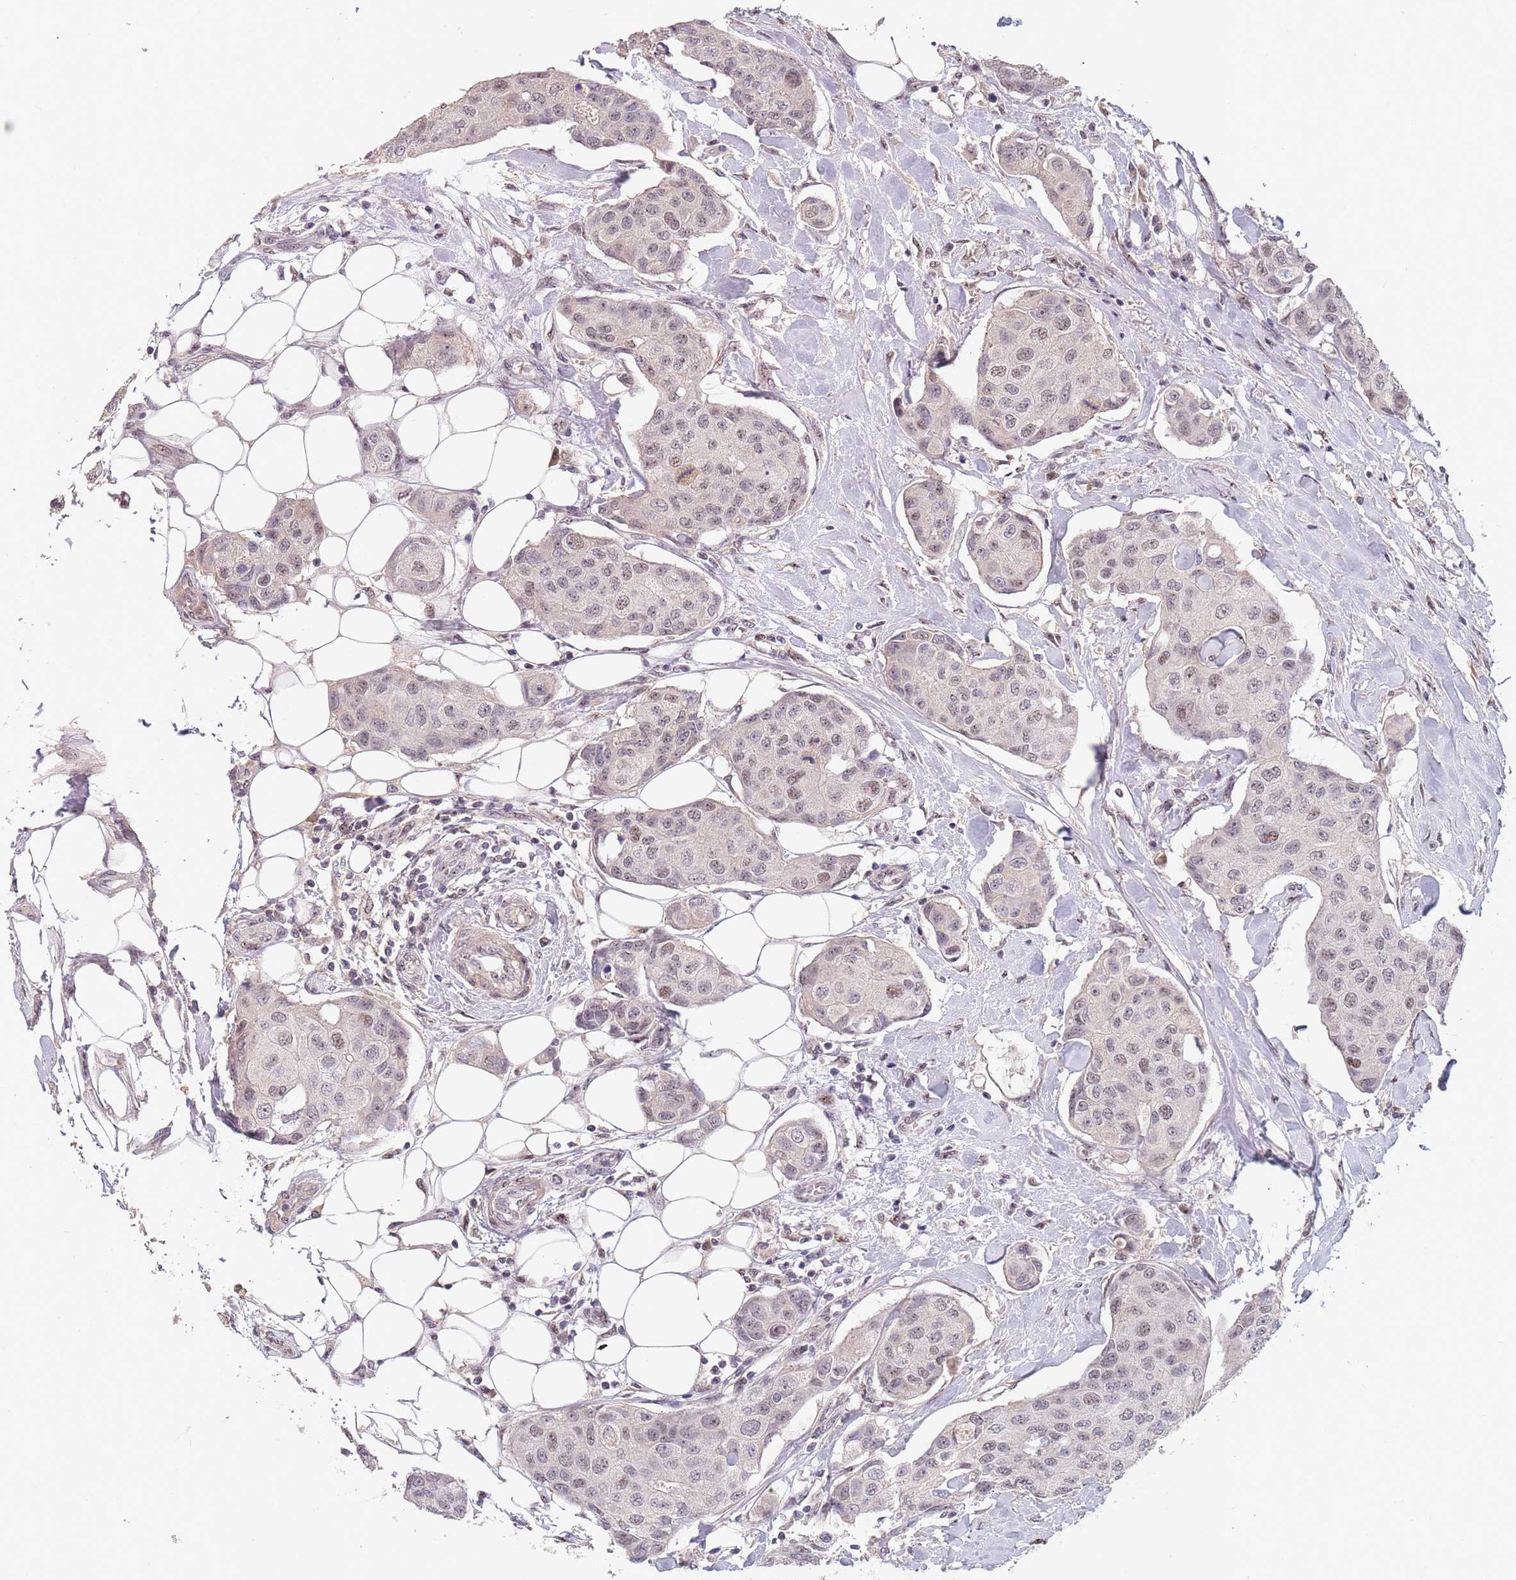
{"staining": {"intensity": "weak", "quantity": ">75%", "location": "nuclear"}, "tissue": "breast cancer", "cell_type": "Tumor cells", "image_type": "cancer", "snomed": [{"axis": "morphology", "description": "Duct carcinoma"}, {"axis": "topography", "description": "Breast"}, {"axis": "topography", "description": "Lymph node"}], "caption": "A micrograph of breast cancer stained for a protein shows weak nuclear brown staining in tumor cells.", "gene": "CIZ1", "patient": {"sex": "female", "age": 80}}